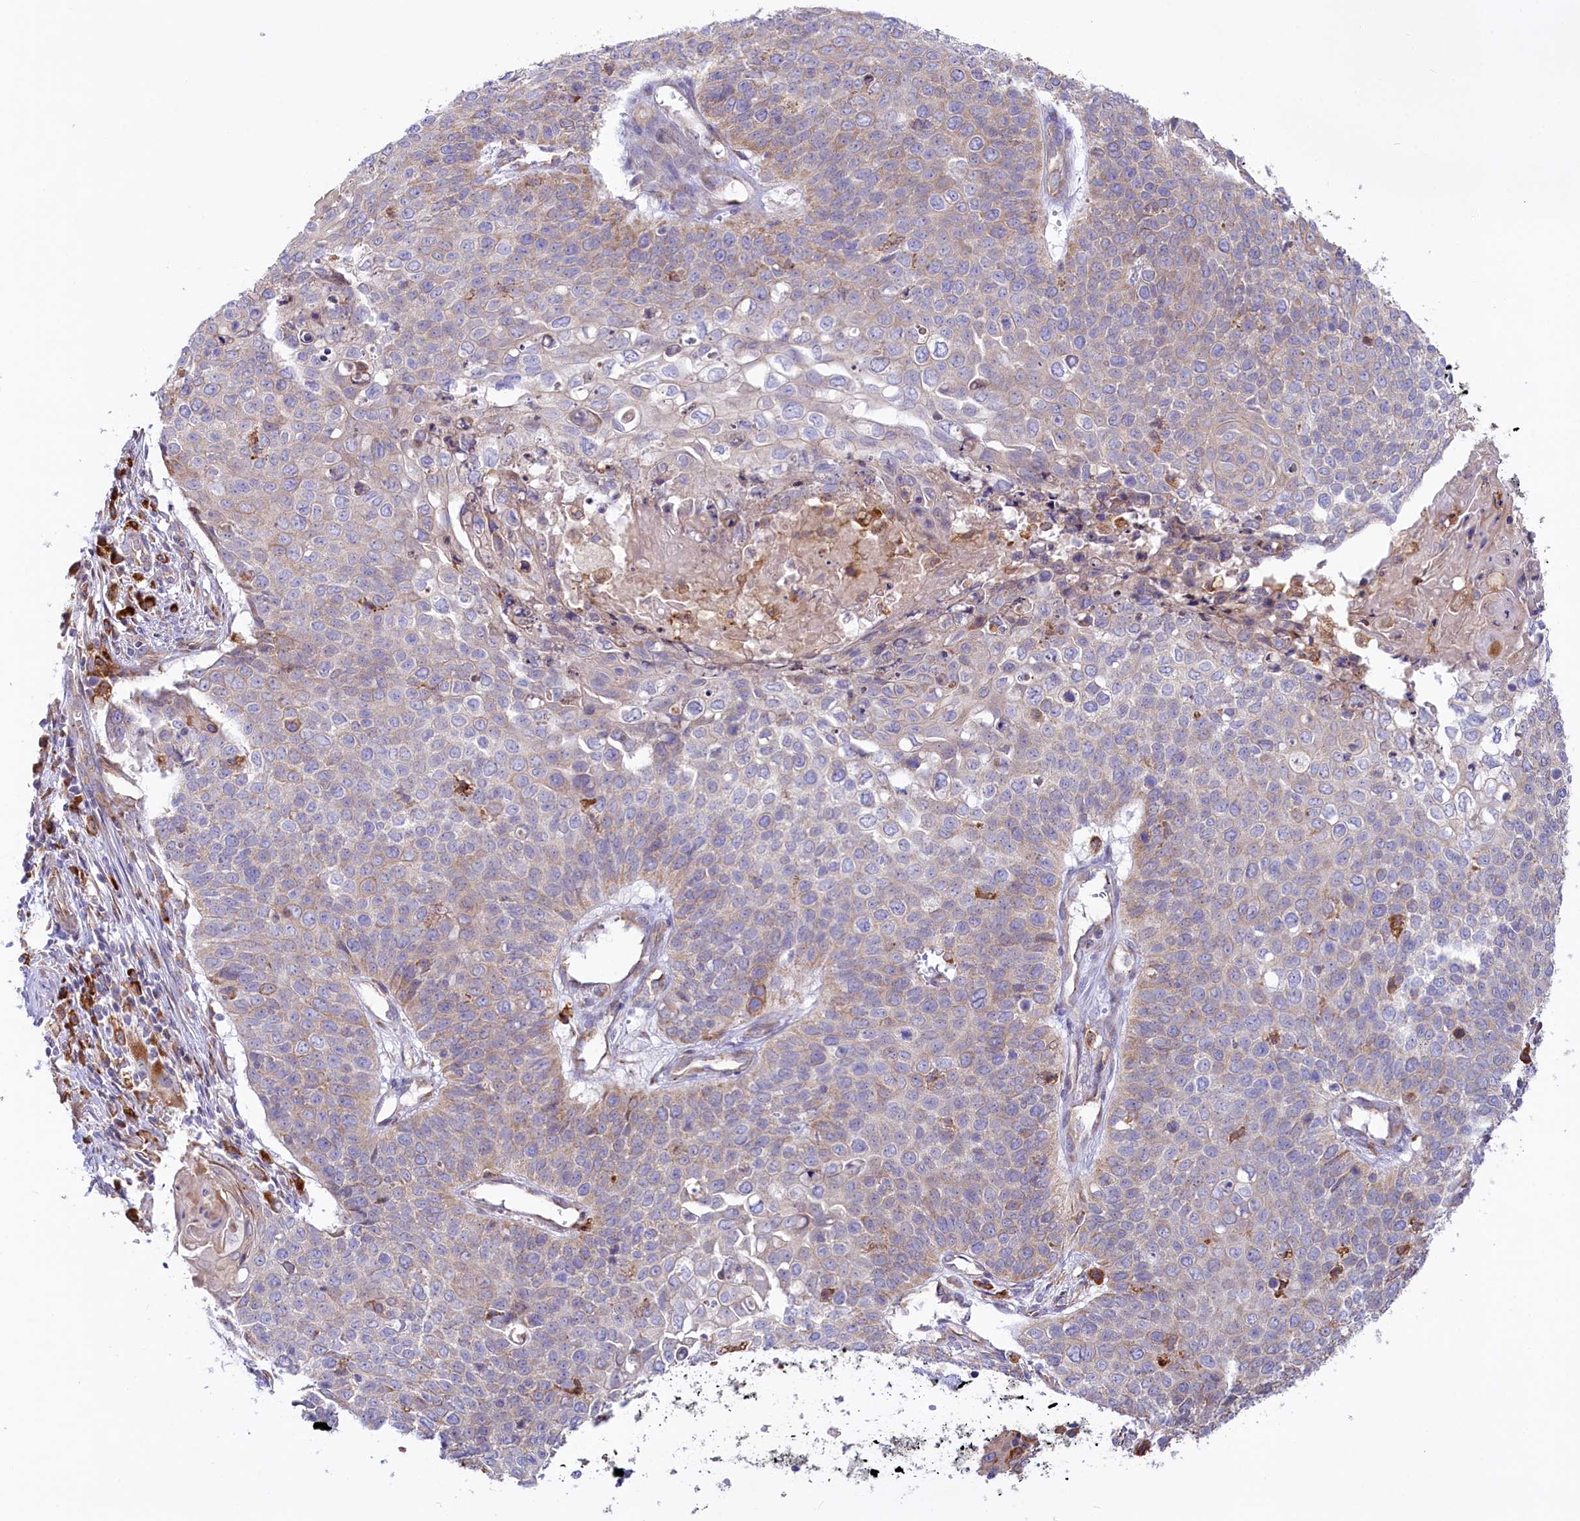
{"staining": {"intensity": "weak", "quantity": "25%-75%", "location": "cytoplasmic/membranous"}, "tissue": "cervical cancer", "cell_type": "Tumor cells", "image_type": "cancer", "snomed": [{"axis": "morphology", "description": "Squamous cell carcinoma, NOS"}, {"axis": "topography", "description": "Cervix"}], "caption": "Immunohistochemistry of cervical cancer shows low levels of weak cytoplasmic/membranous positivity in approximately 25%-75% of tumor cells.", "gene": "CHID1", "patient": {"sex": "female", "age": 39}}